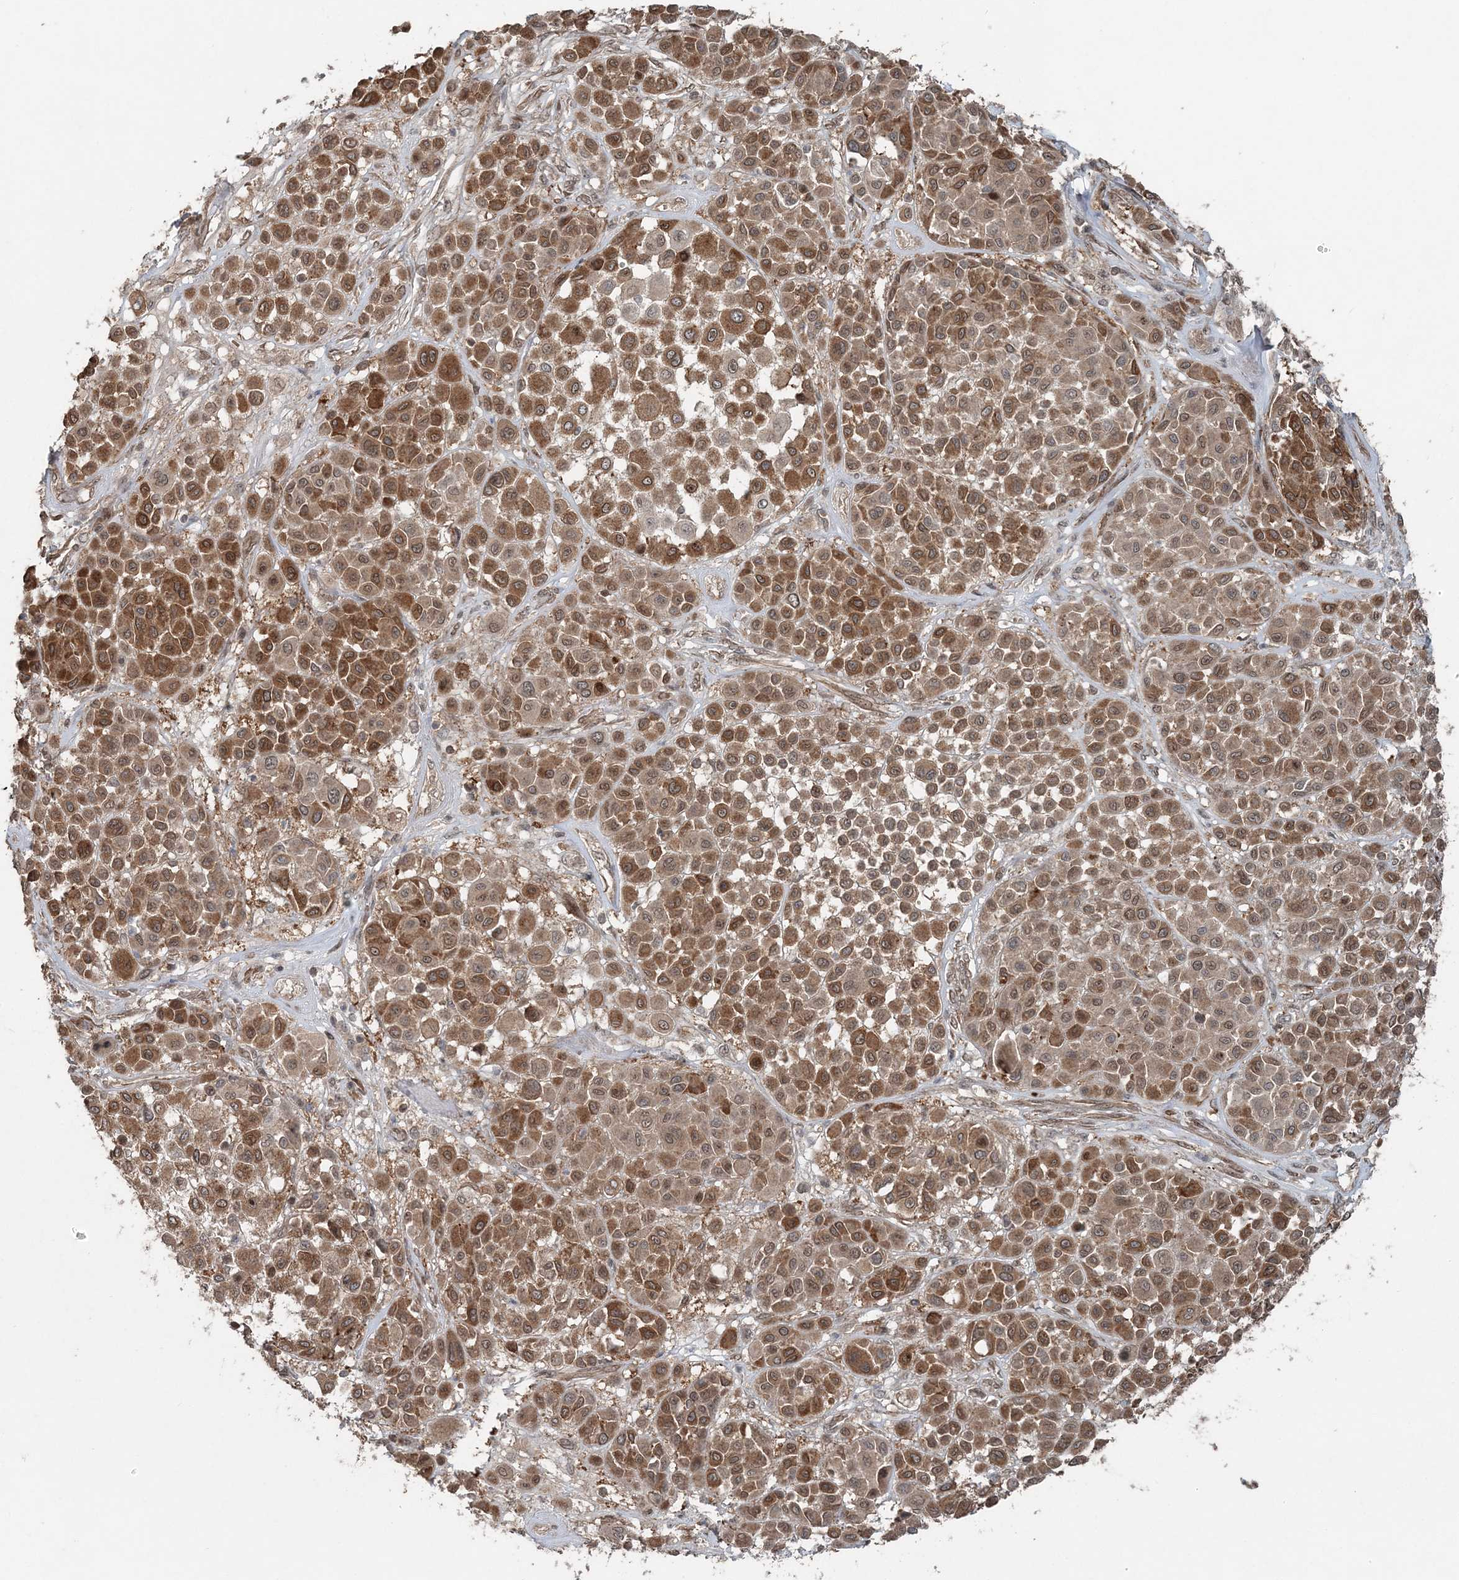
{"staining": {"intensity": "strong", "quantity": "25%-75%", "location": "cytoplasmic/membranous"}, "tissue": "melanoma", "cell_type": "Tumor cells", "image_type": "cancer", "snomed": [{"axis": "morphology", "description": "Malignant melanoma, Metastatic site"}, {"axis": "topography", "description": "Soft tissue"}], "caption": "The micrograph demonstrates a brown stain indicating the presence of a protein in the cytoplasmic/membranous of tumor cells in malignant melanoma (metastatic site).", "gene": "FBXL17", "patient": {"sex": "male", "age": 41}}